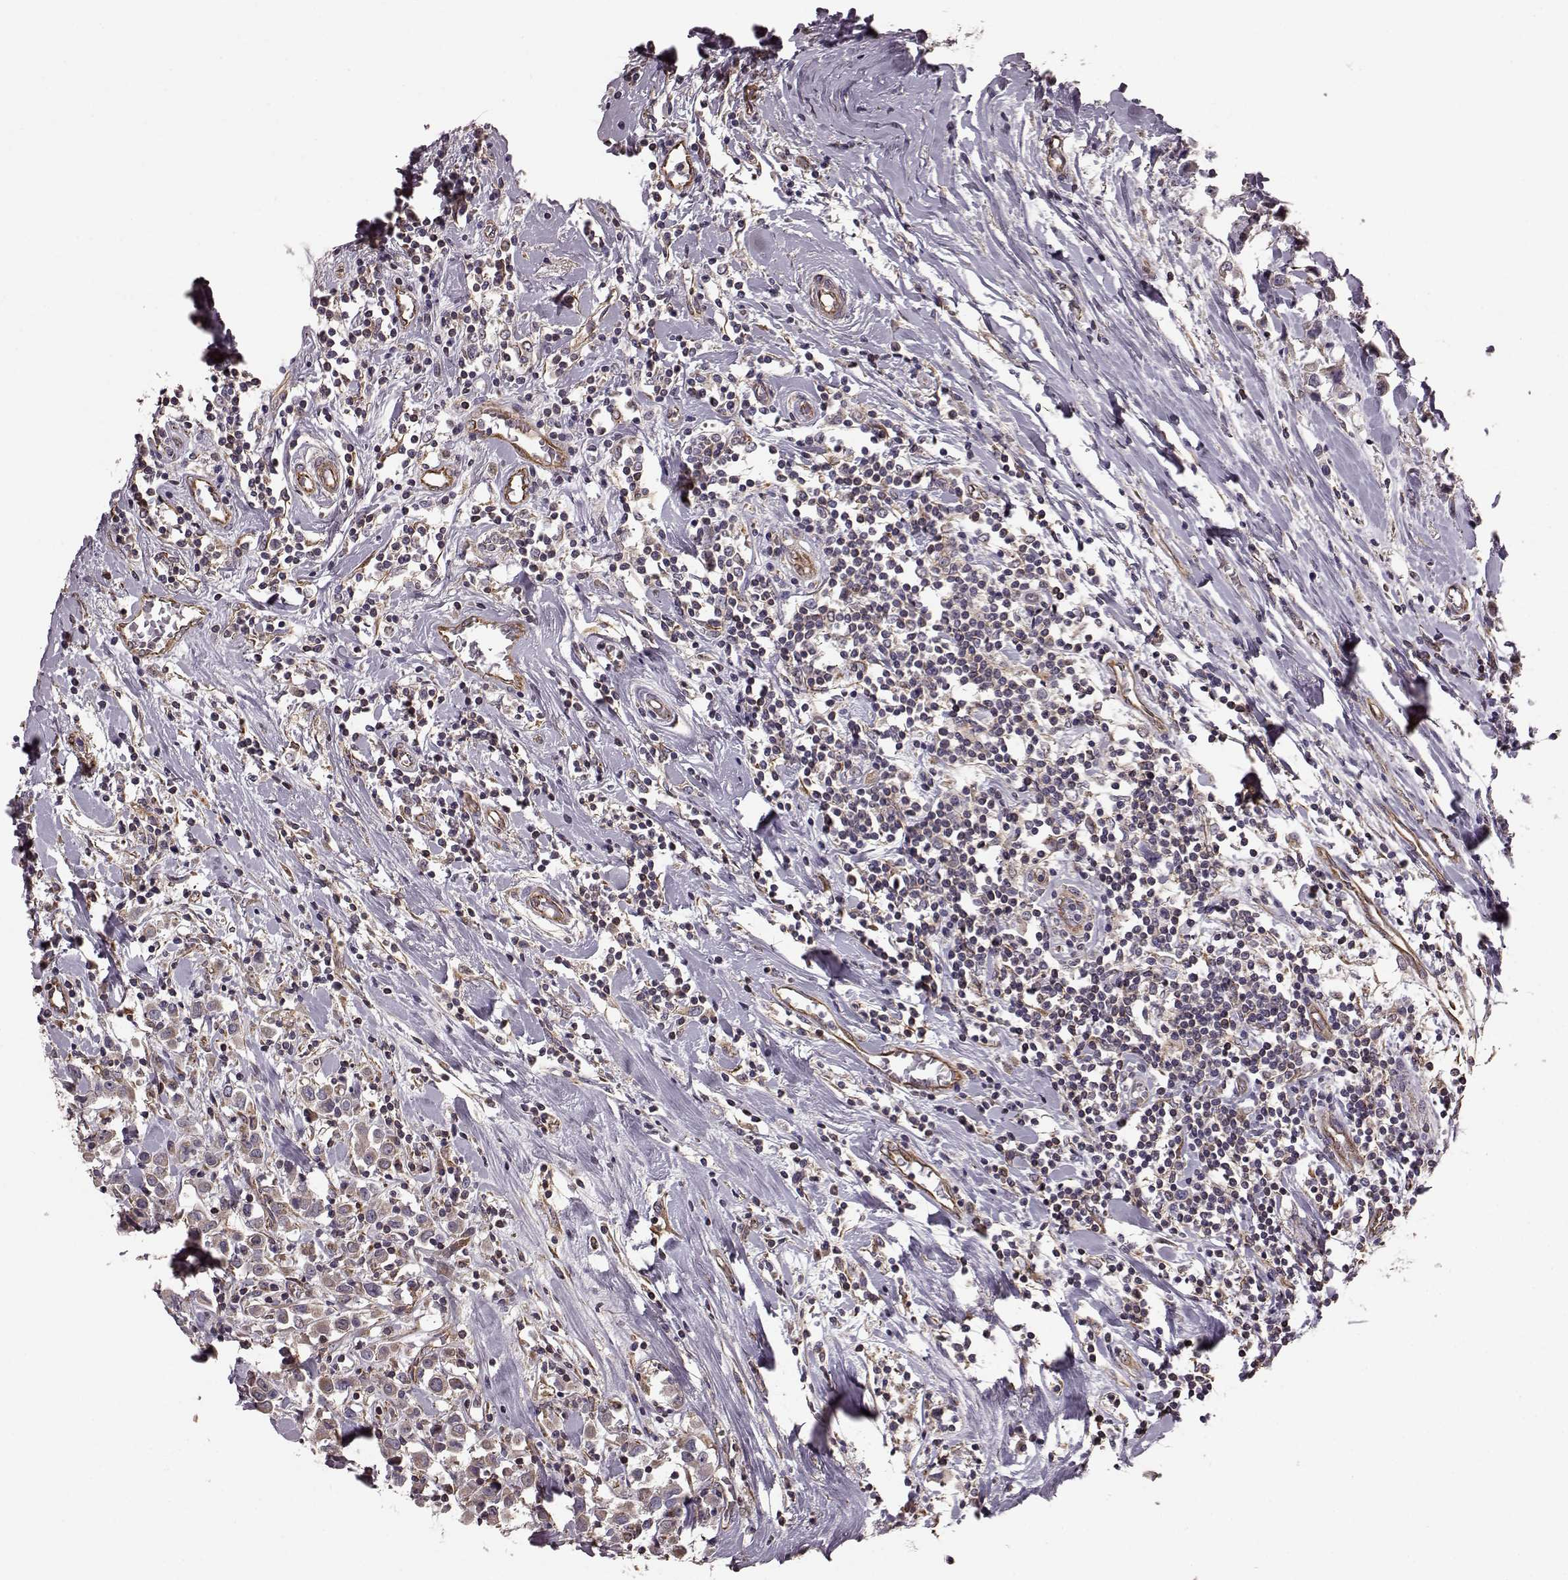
{"staining": {"intensity": "weak", "quantity": ">75%", "location": "cytoplasmic/membranous"}, "tissue": "breast cancer", "cell_type": "Tumor cells", "image_type": "cancer", "snomed": [{"axis": "morphology", "description": "Duct carcinoma"}, {"axis": "topography", "description": "Breast"}], "caption": "Brown immunohistochemical staining in human invasive ductal carcinoma (breast) shows weak cytoplasmic/membranous staining in approximately >75% of tumor cells. Immunohistochemistry stains the protein of interest in brown and the nuclei are stained blue.", "gene": "NTF3", "patient": {"sex": "female", "age": 61}}